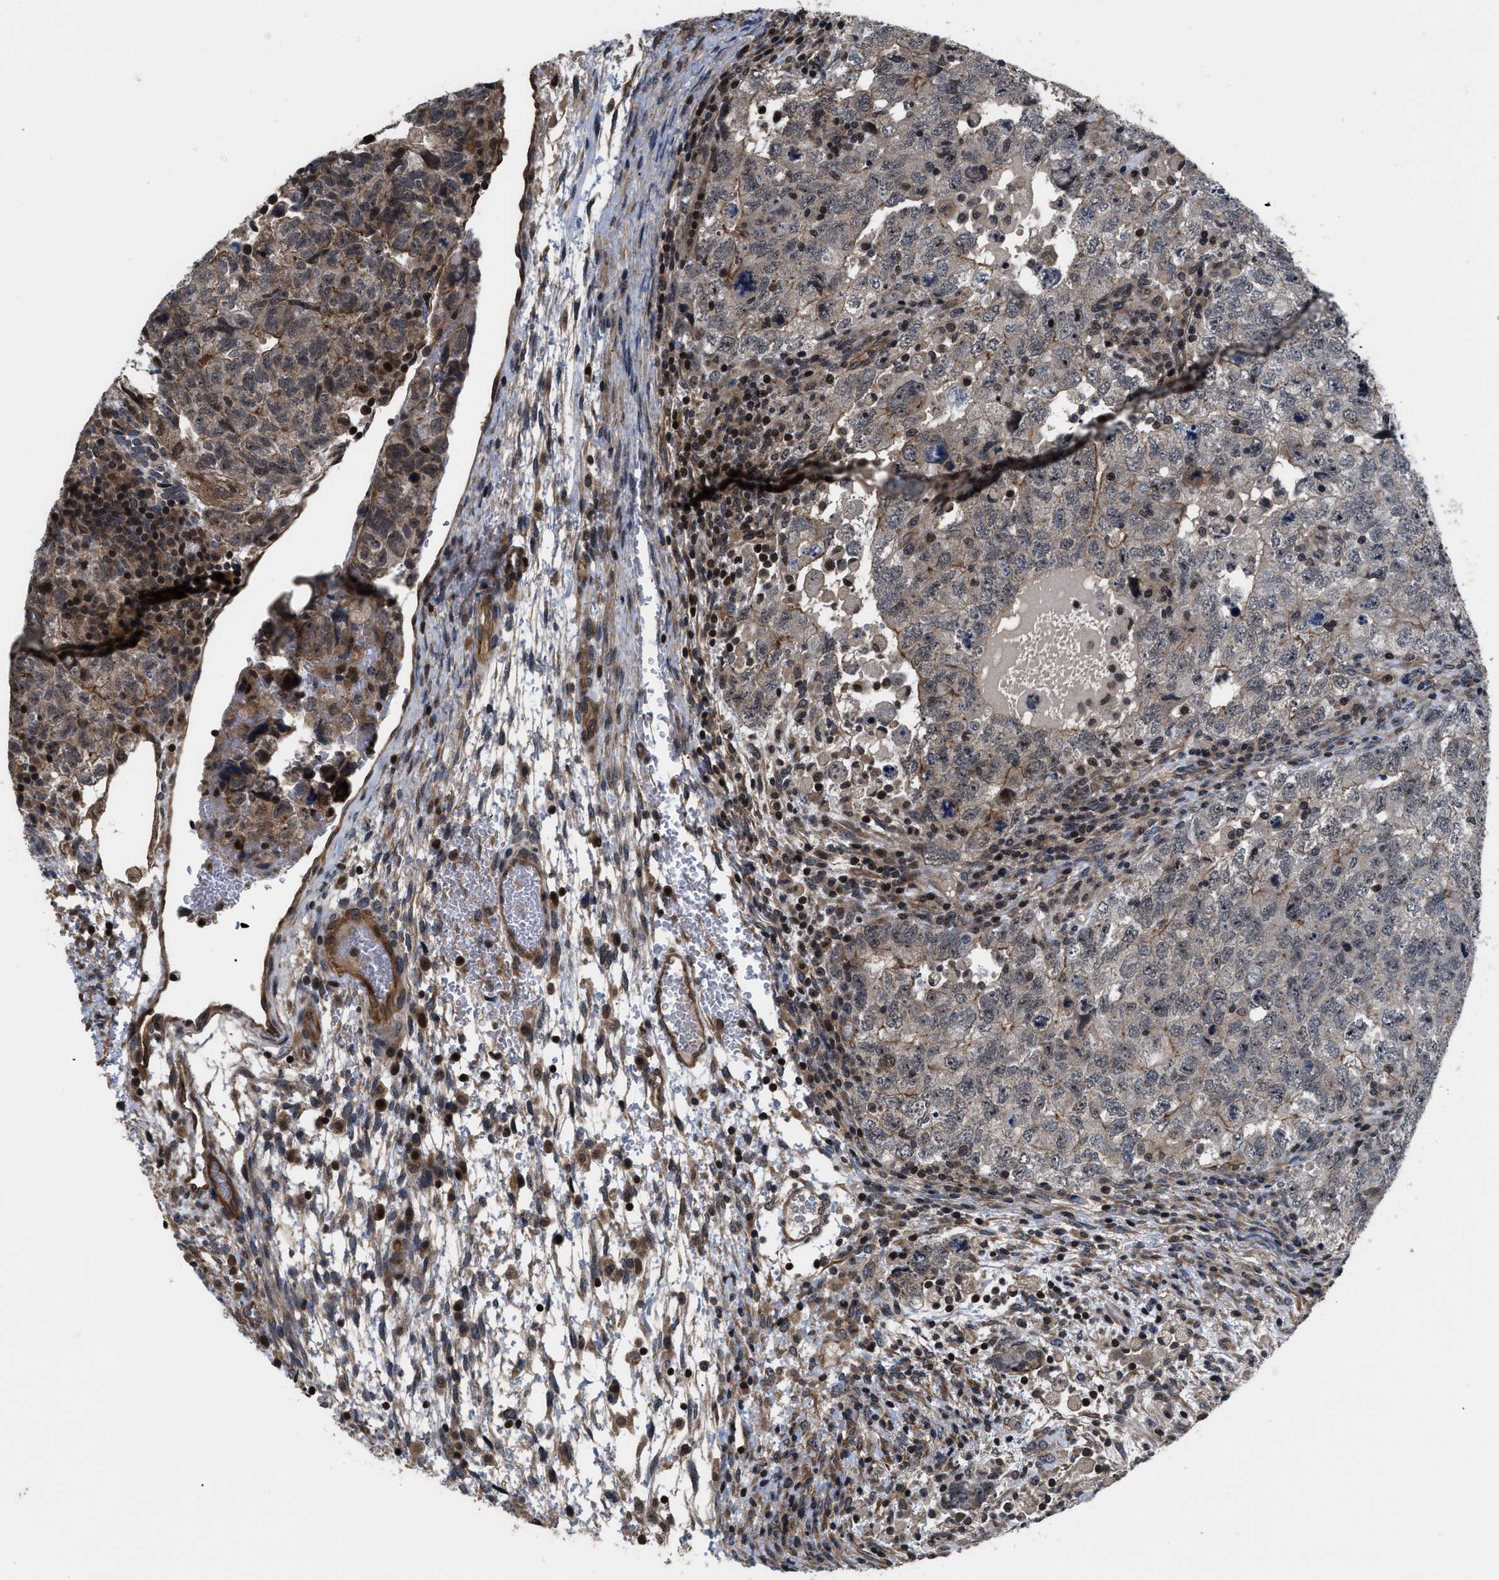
{"staining": {"intensity": "weak", "quantity": "25%-75%", "location": "cytoplasmic/membranous"}, "tissue": "testis cancer", "cell_type": "Tumor cells", "image_type": "cancer", "snomed": [{"axis": "morphology", "description": "Carcinoma, Embryonal, NOS"}, {"axis": "topography", "description": "Testis"}], "caption": "This micrograph exhibits immunohistochemistry staining of testis cancer (embryonal carcinoma), with low weak cytoplasmic/membranous expression in approximately 25%-75% of tumor cells.", "gene": "DNAJC14", "patient": {"sex": "male", "age": 36}}